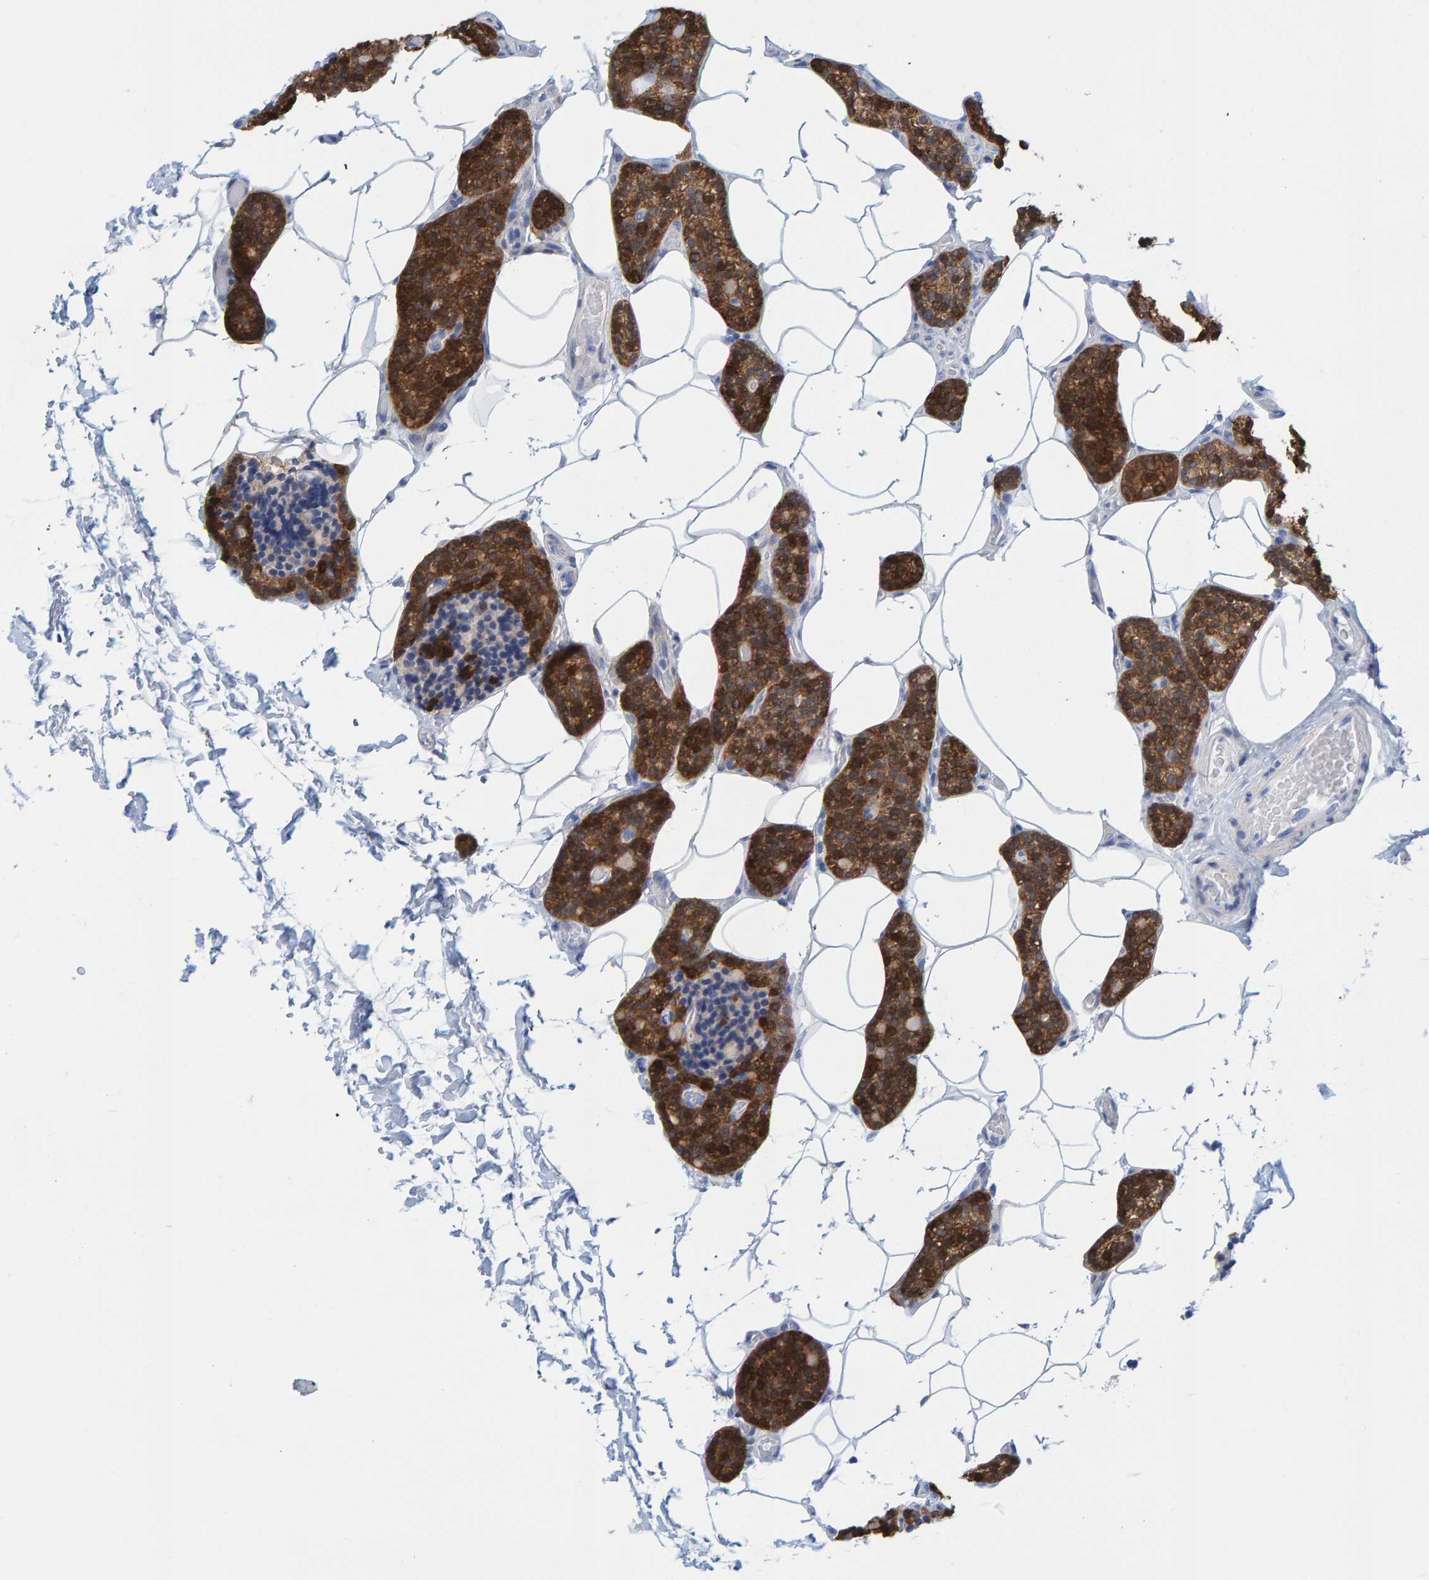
{"staining": {"intensity": "moderate", "quantity": ">75%", "location": "cytoplasmic/membranous"}, "tissue": "parathyroid gland", "cell_type": "Glandular cells", "image_type": "normal", "snomed": [{"axis": "morphology", "description": "Normal tissue, NOS"}, {"axis": "topography", "description": "Parathyroid gland"}], "caption": "A micrograph of parathyroid gland stained for a protein displays moderate cytoplasmic/membranous brown staining in glandular cells. The staining is performed using DAB brown chromogen to label protein expression. The nuclei are counter-stained blue using hematoxylin.", "gene": "KLHL11", "patient": {"sex": "male", "age": 52}}